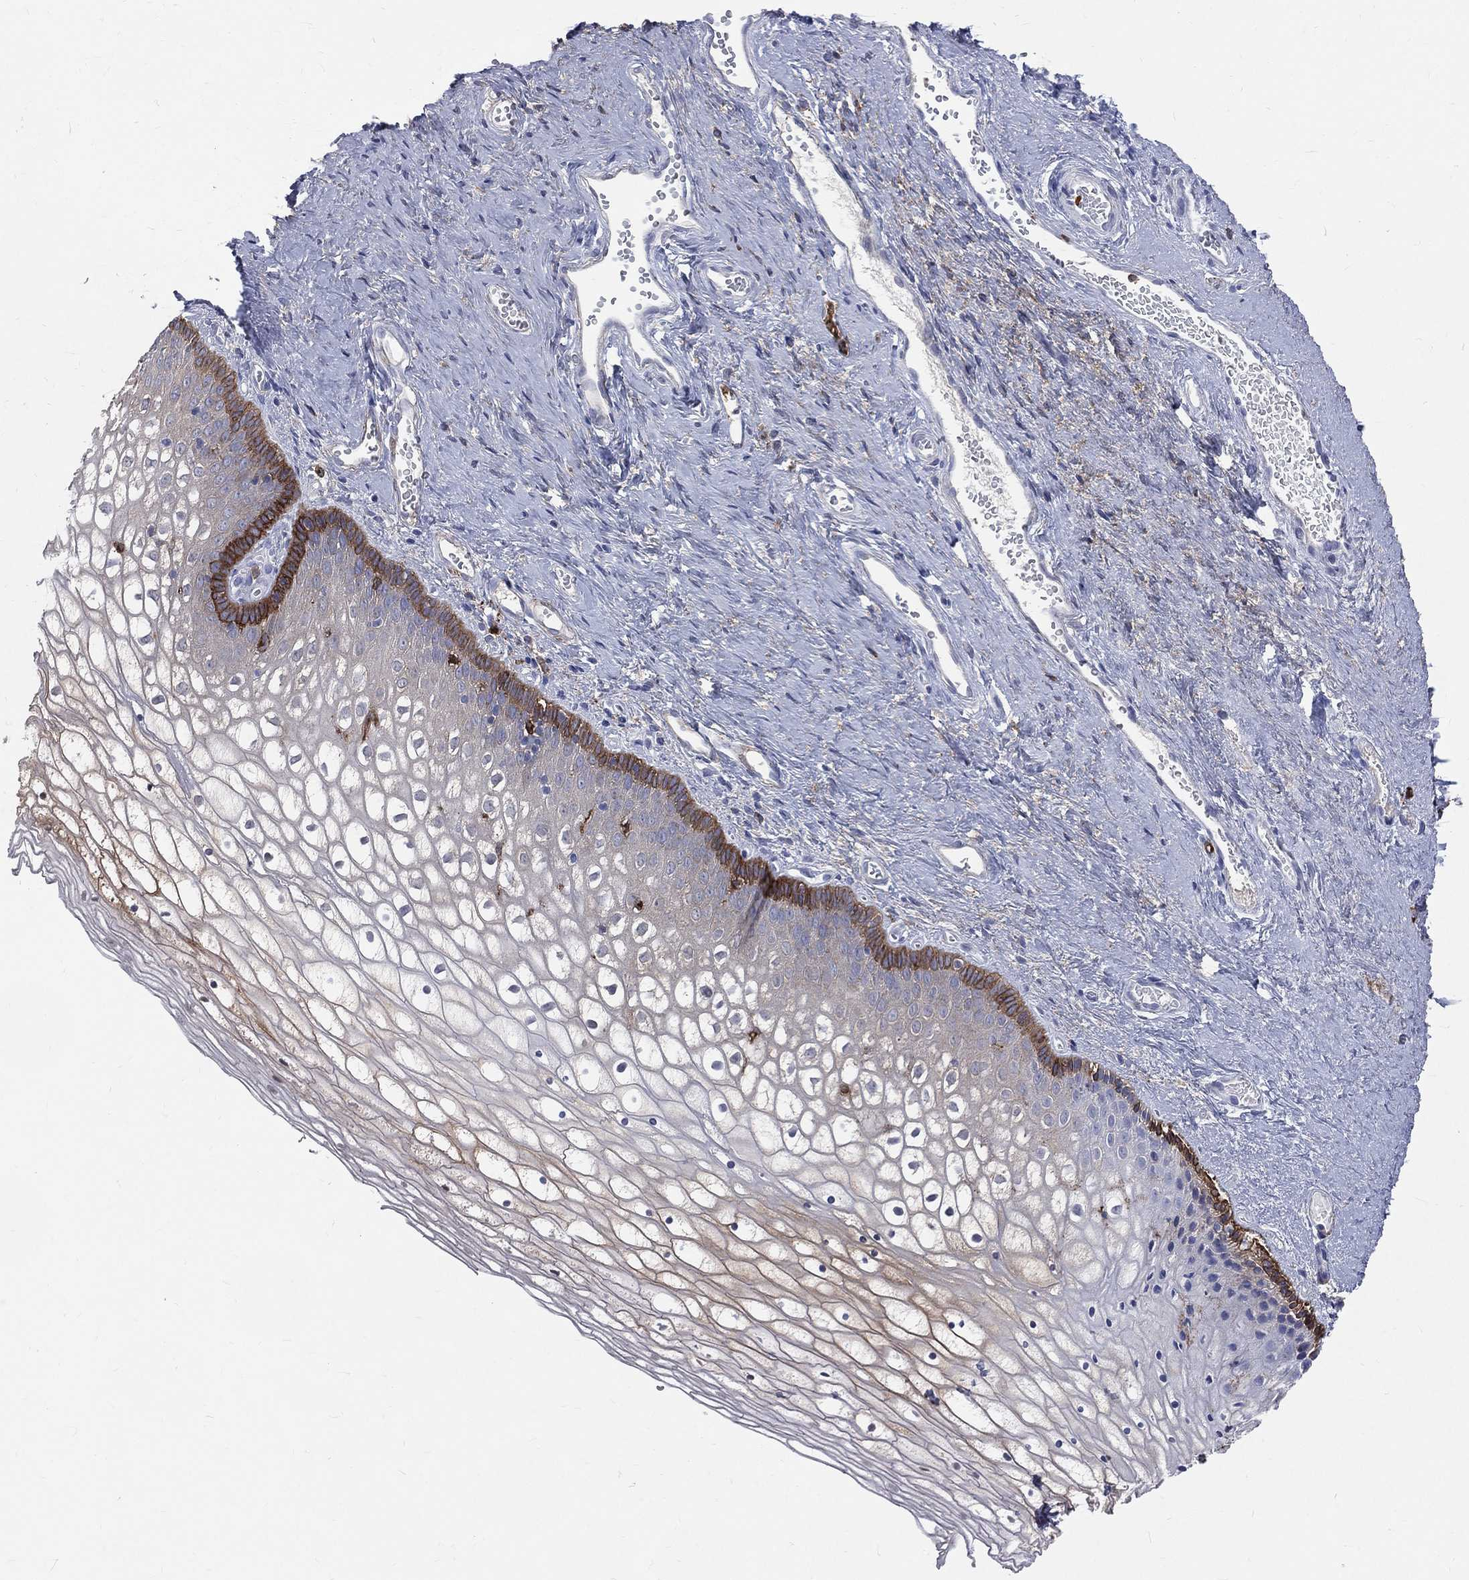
{"staining": {"intensity": "strong", "quantity": "<25%", "location": "cytoplasmic/membranous"}, "tissue": "vagina", "cell_type": "Squamous epithelial cells", "image_type": "normal", "snomed": [{"axis": "morphology", "description": "Normal tissue, NOS"}, {"axis": "topography", "description": "Vagina"}], "caption": "High-power microscopy captured an immunohistochemistry (IHC) image of unremarkable vagina, revealing strong cytoplasmic/membranous positivity in approximately <25% of squamous epithelial cells.", "gene": "BASP1", "patient": {"sex": "female", "age": 32}}